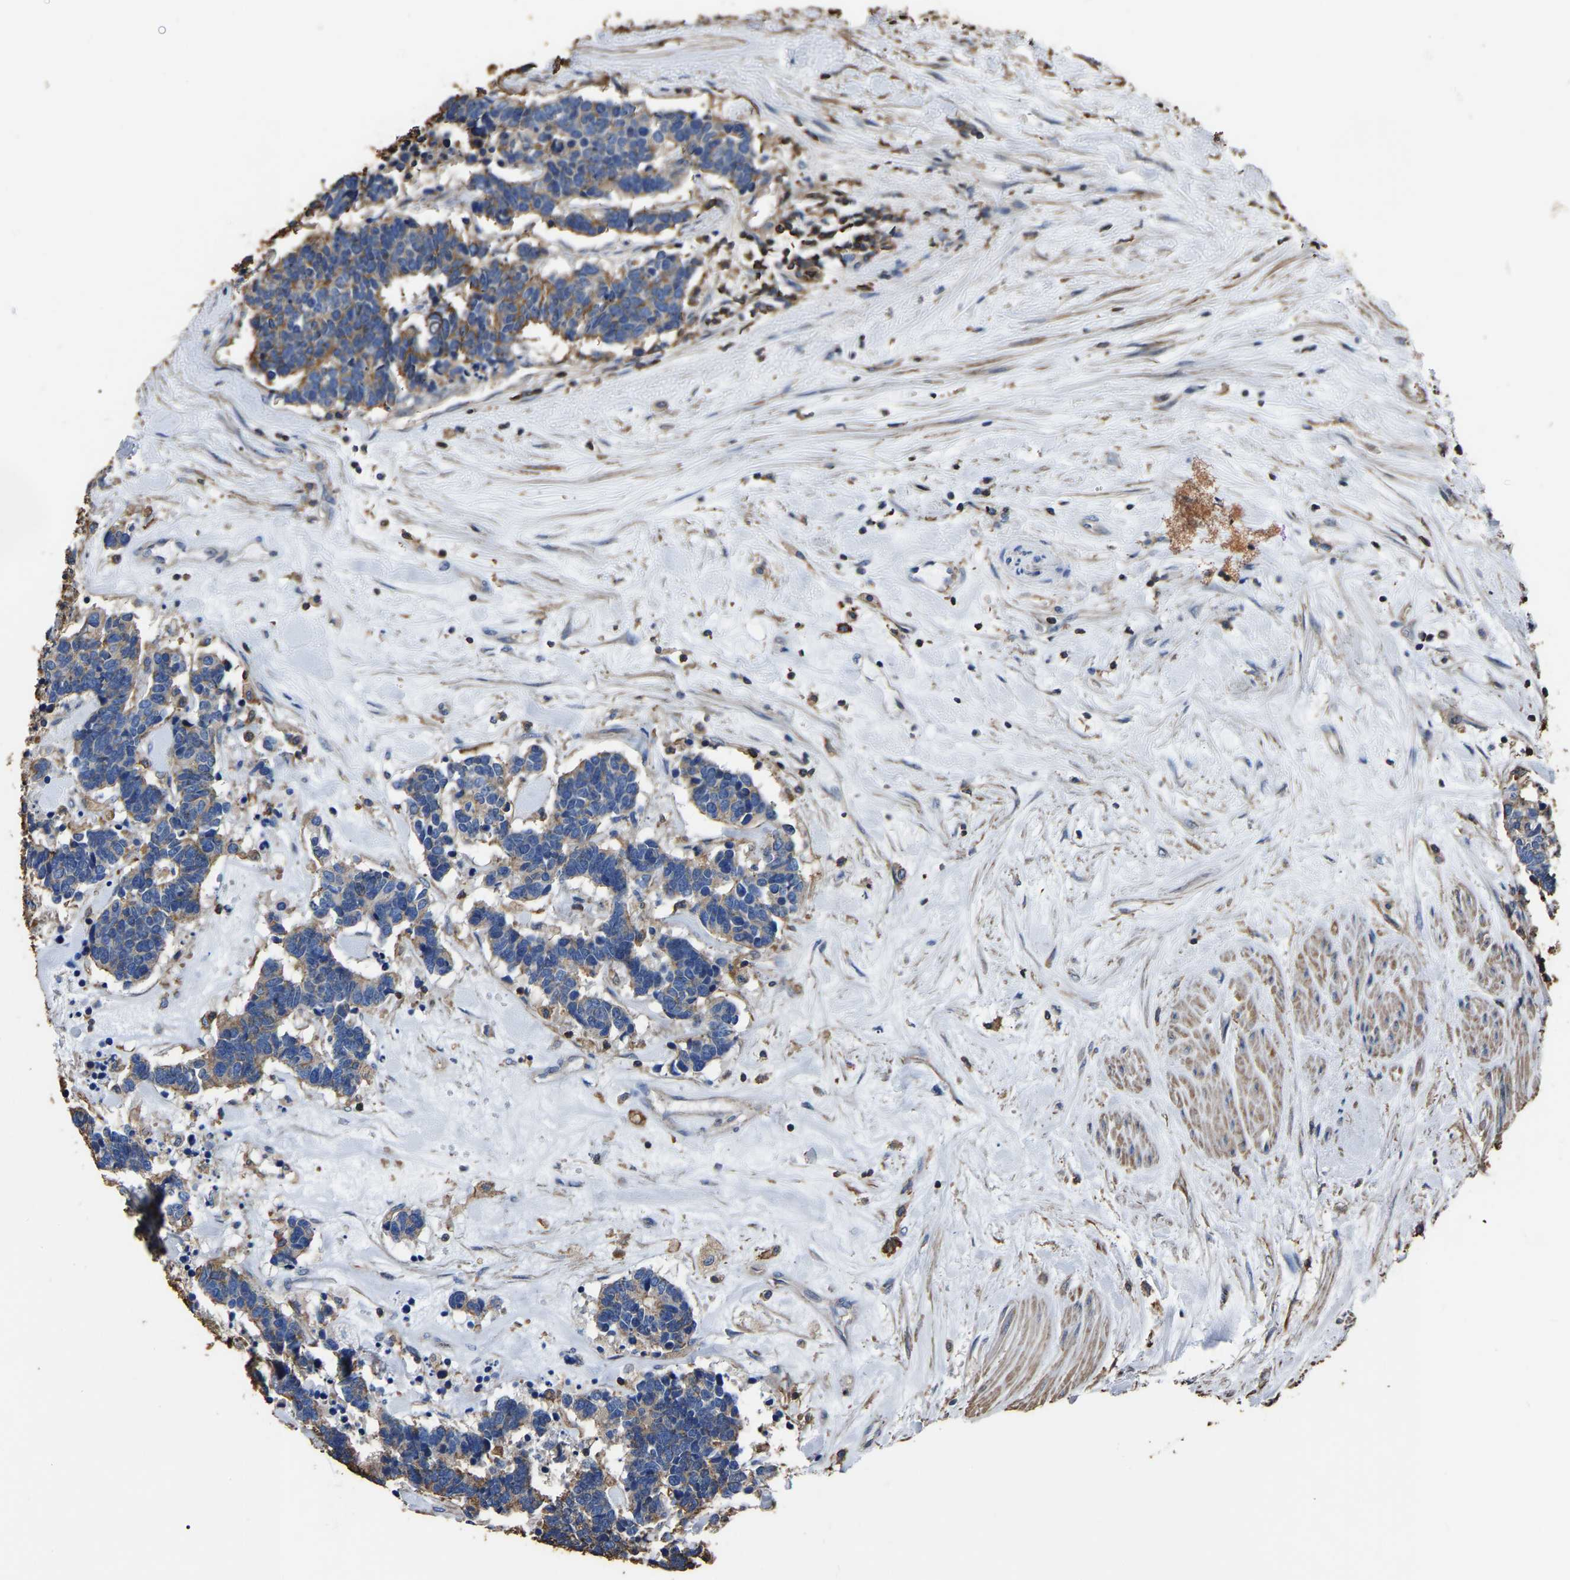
{"staining": {"intensity": "moderate", "quantity": "25%-75%", "location": "cytoplasmic/membranous"}, "tissue": "carcinoid", "cell_type": "Tumor cells", "image_type": "cancer", "snomed": [{"axis": "morphology", "description": "Carcinoma, NOS"}, {"axis": "morphology", "description": "Carcinoid, malignant, NOS"}, {"axis": "topography", "description": "Urinary bladder"}], "caption": "This image exhibits carcinoid (malignant) stained with immunohistochemistry (IHC) to label a protein in brown. The cytoplasmic/membranous of tumor cells show moderate positivity for the protein. Nuclei are counter-stained blue.", "gene": "ARMT1", "patient": {"sex": "male", "age": 57}}